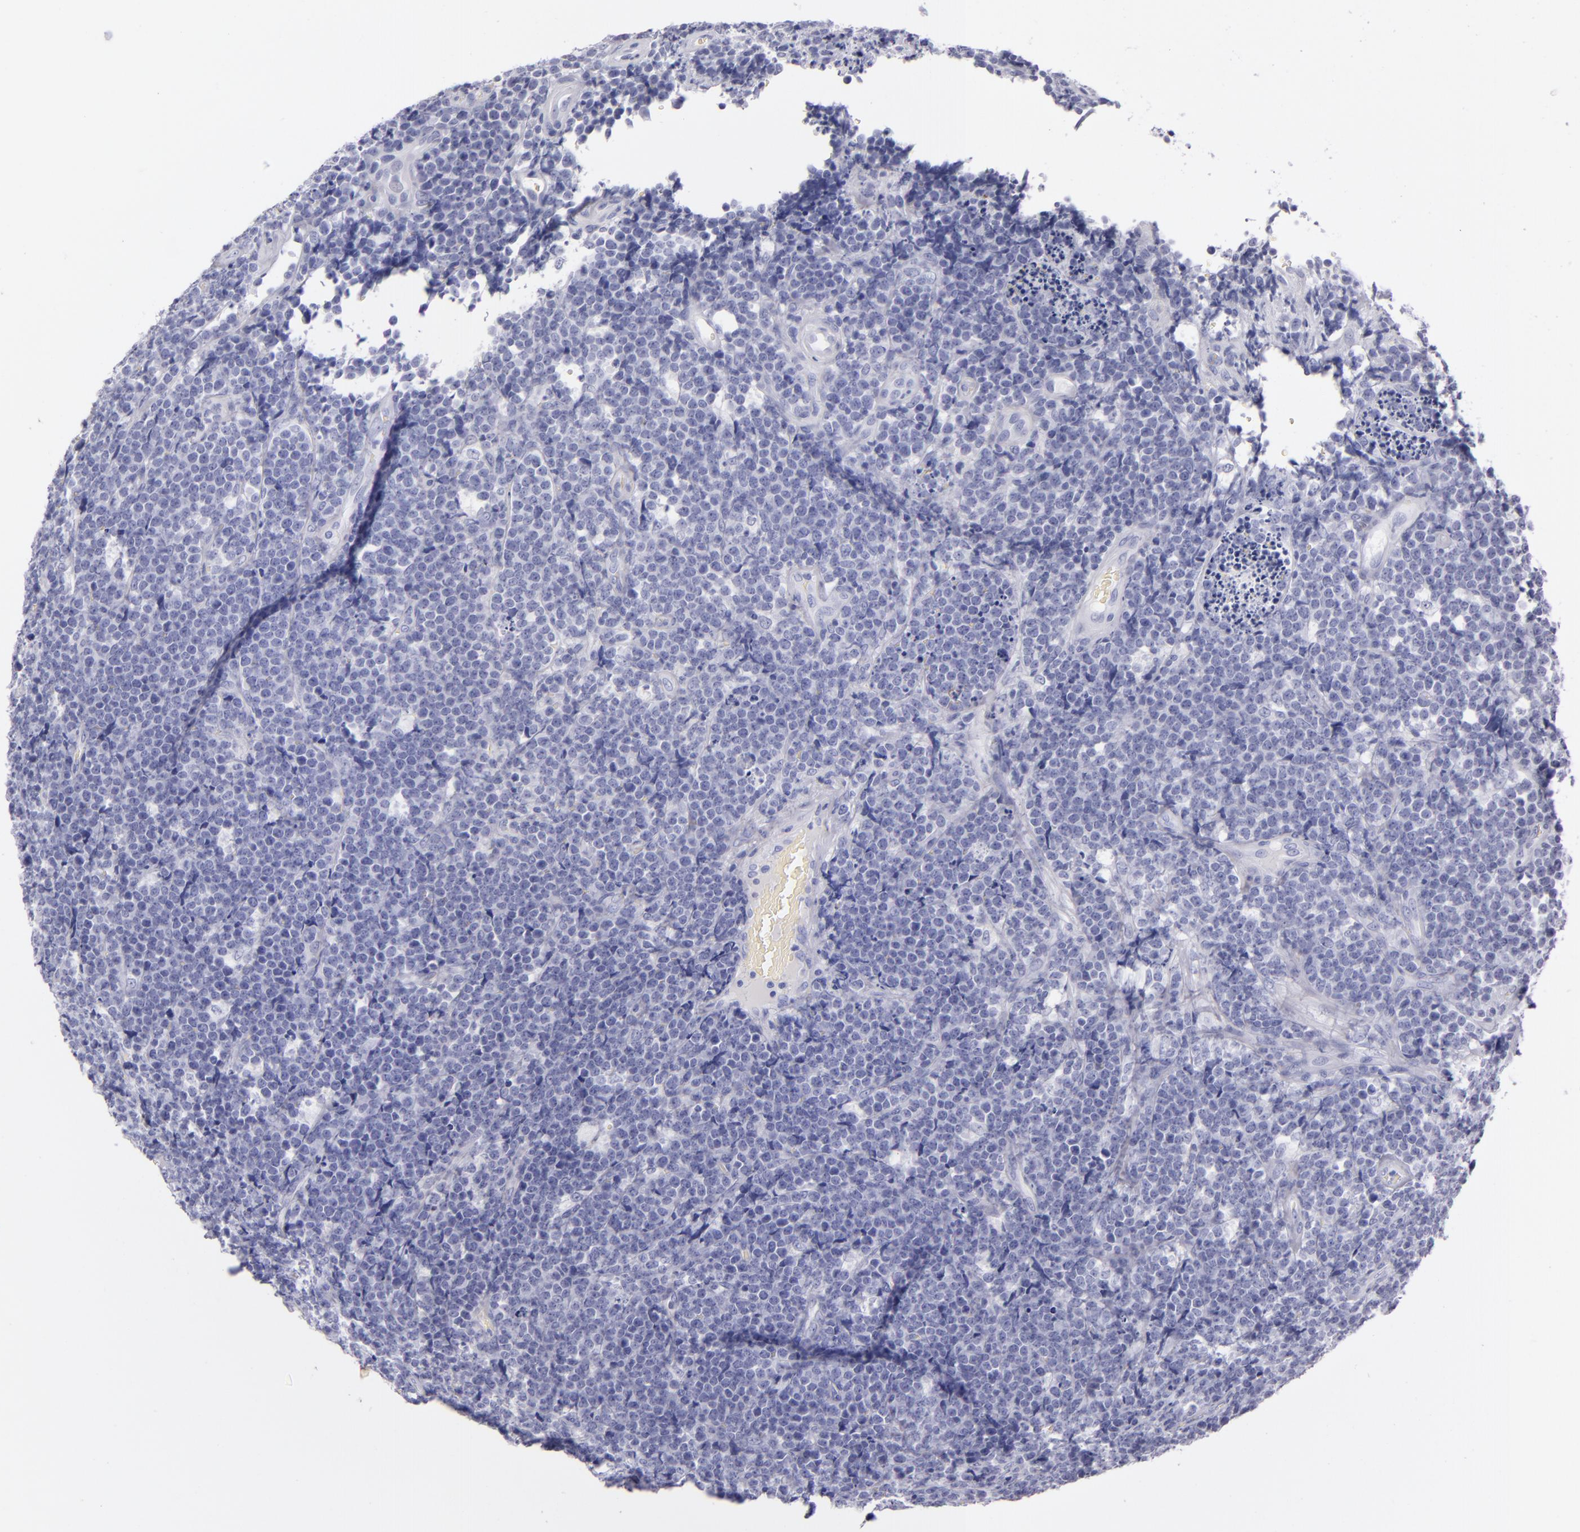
{"staining": {"intensity": "negative", "quantity": "none", "location": "none"}, "tissue": "lymphoma", "cell_type": "Tumor cells", "image_type": "cancer", "snomed": [{"axis": "morphology", "description": "Malignant lymphoma, non-Hodgkin's type, High grade"}, {"axis": "topography", "description": "Small intestine"}, {"axis": "topography", "description": "Colon"}], "caption": "Human lymphoma stained for a protein using immunohistochemistry displays no positivity in tumor cells.", "gene": "CD207", "patient": {"sex": "male", "age": 8}}